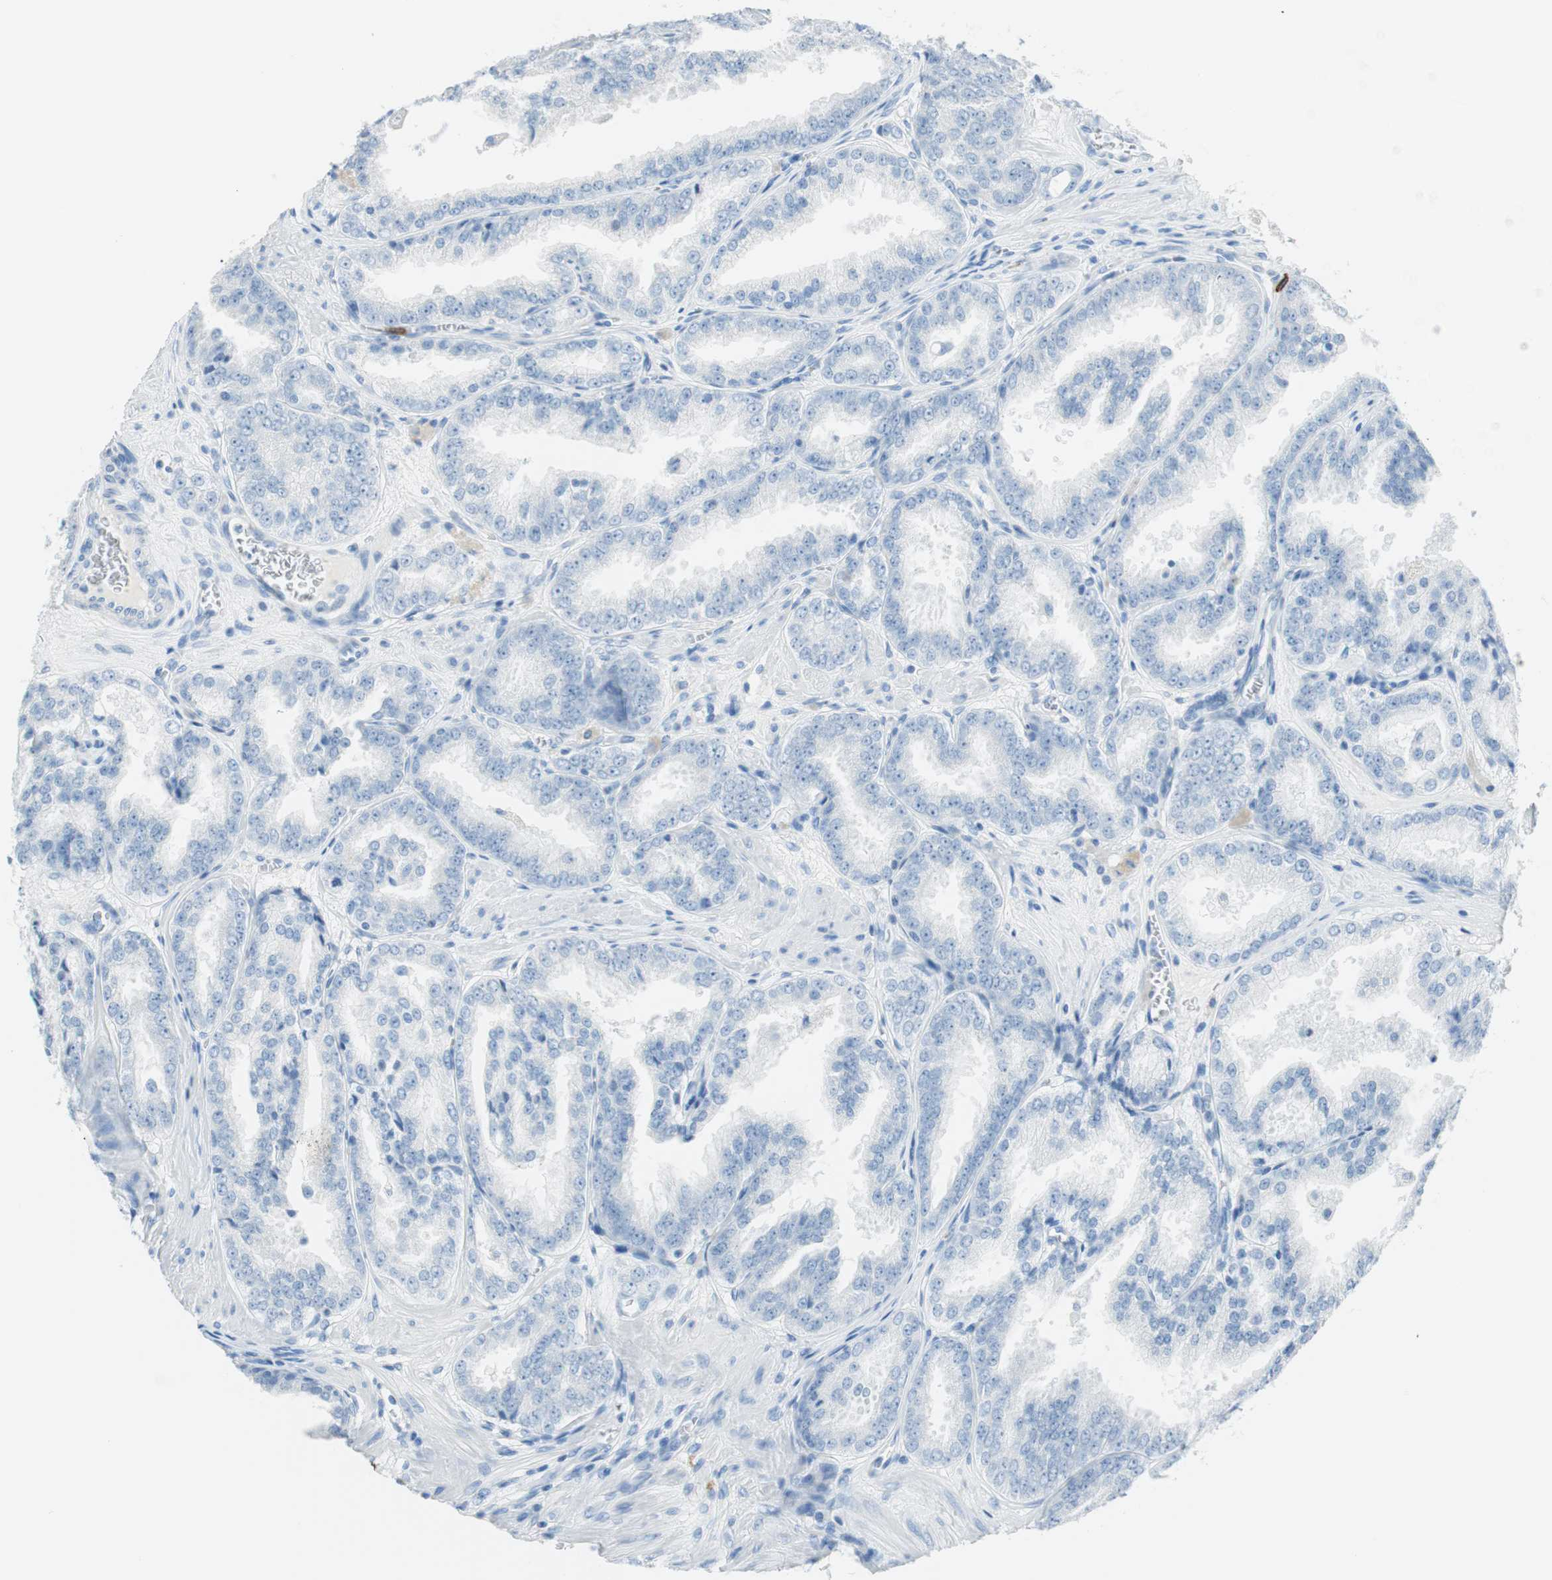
{"staining": {"intensity": "negative", "quantity": "none", "location": "none"}, "tissue": "prostate cancer", "cell_type": "Tumor cells", "image_type": "cancer", "snomed": [{"axis": "morphology", "description": "Adenocarcinoma, High grade"}, {"axis": "topography", "description": "Prostate"}], "caption": "Tumor cells show no significant protein expression in adenocarcinoma (high-grade) (prostate). (Brightfield microscopy of DAB IHC at high magnification).", "gene": "TNFRSF13C", "patient": {"sex": "male", "age": 61}}